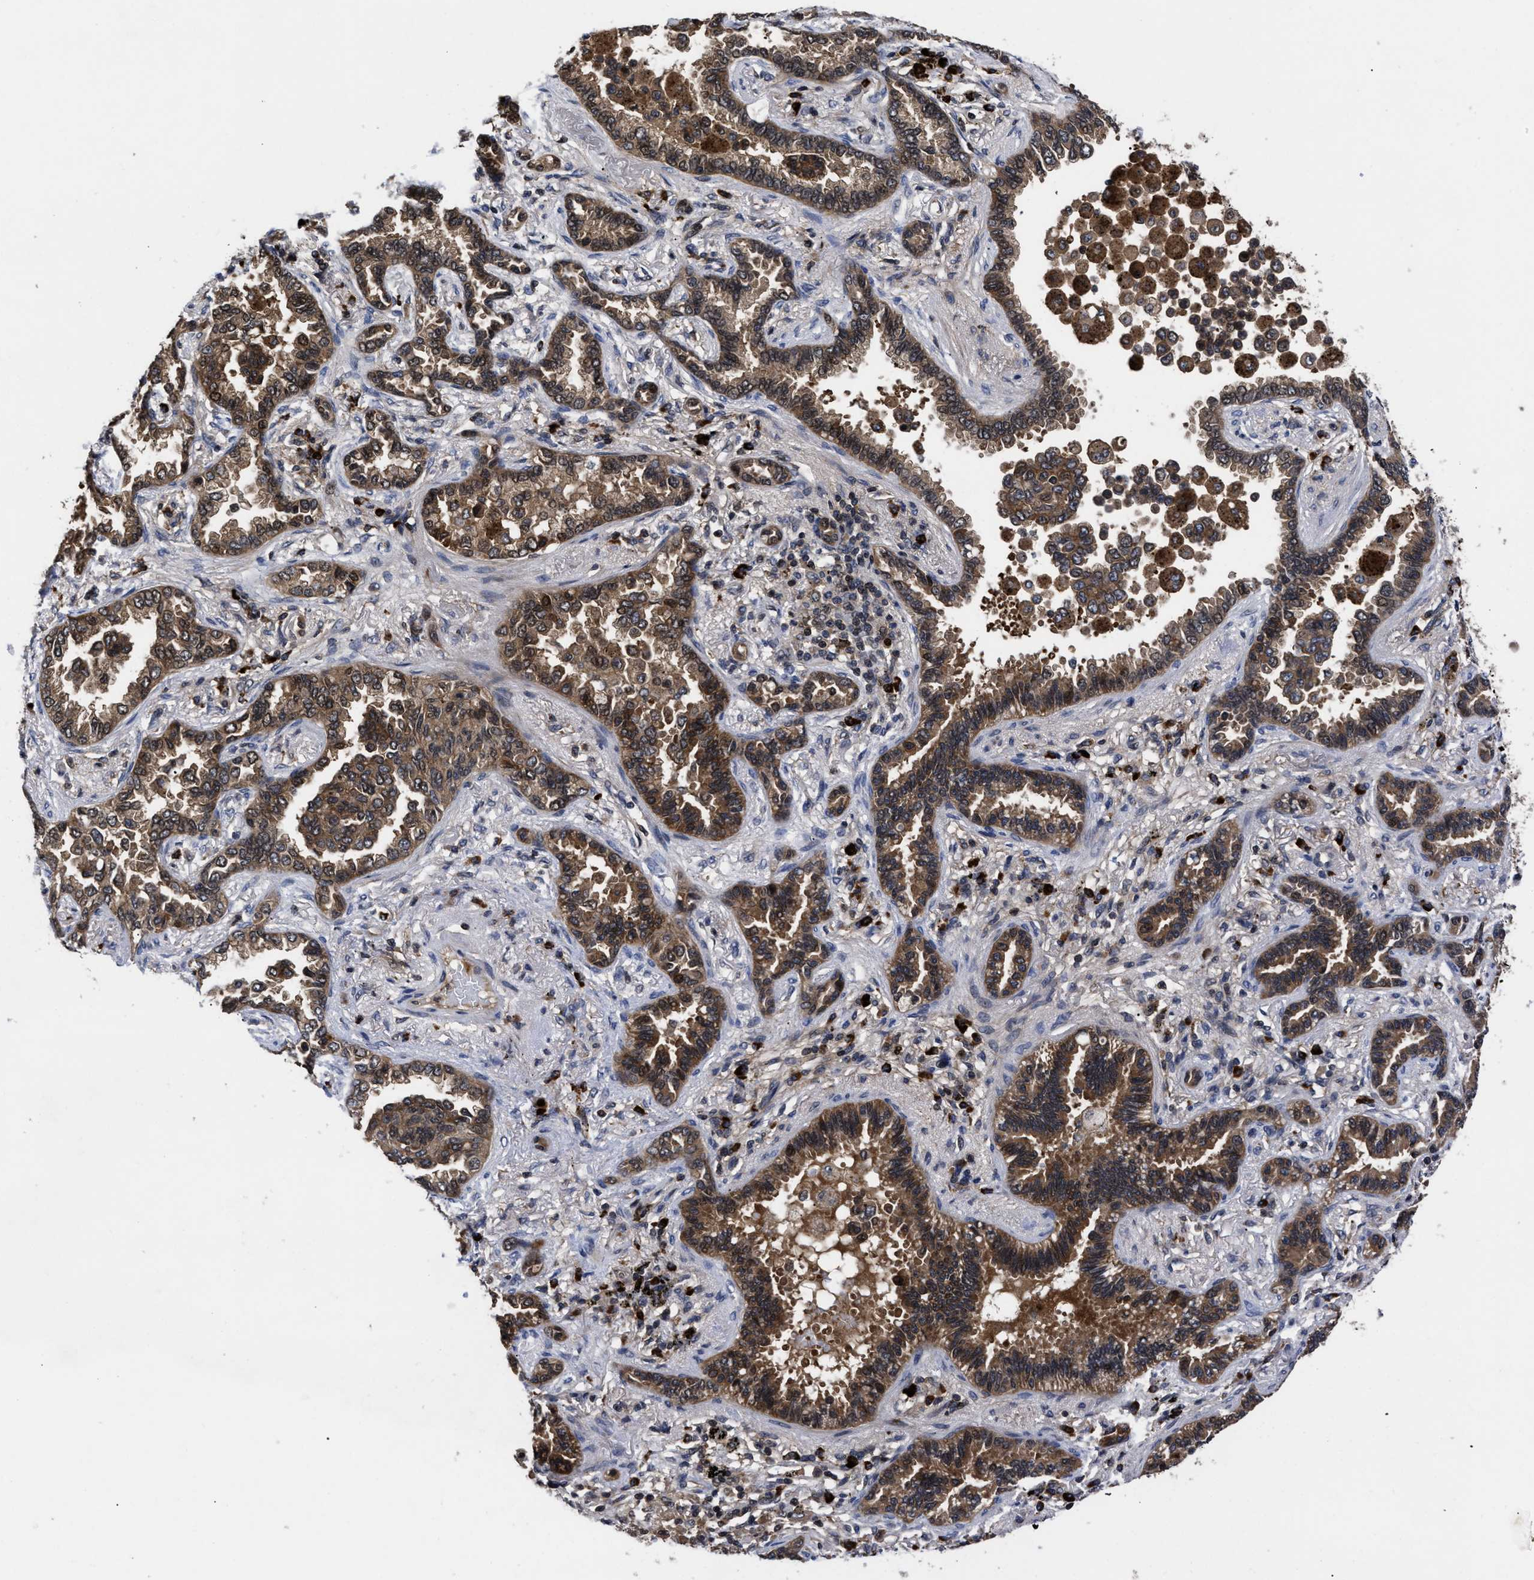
{"staining": {"intensity": "strong", "quantity": ">75%", "location": "cytoplasmic/membranous"}, "tissue": "lung cancer", "cell_type": "Tumor cells", "image_type": "cancer", "snomed": [{"axis": "morphology", "description": "Normal tissue, NOS"}, {"axis": "morphology", "description": "Adenocarcinoma, NOS"}, {"axis": "topography", "description": "Lung"}], "caption": "This is an image of immunohistochemistry (IHC) staining of adenocarcinoma (lung), which shows strong staining in the cytoplasmic/membranous of tumor cells.", "gene": "FAM200A", "patient": {"sex": "male", "age": 59}}